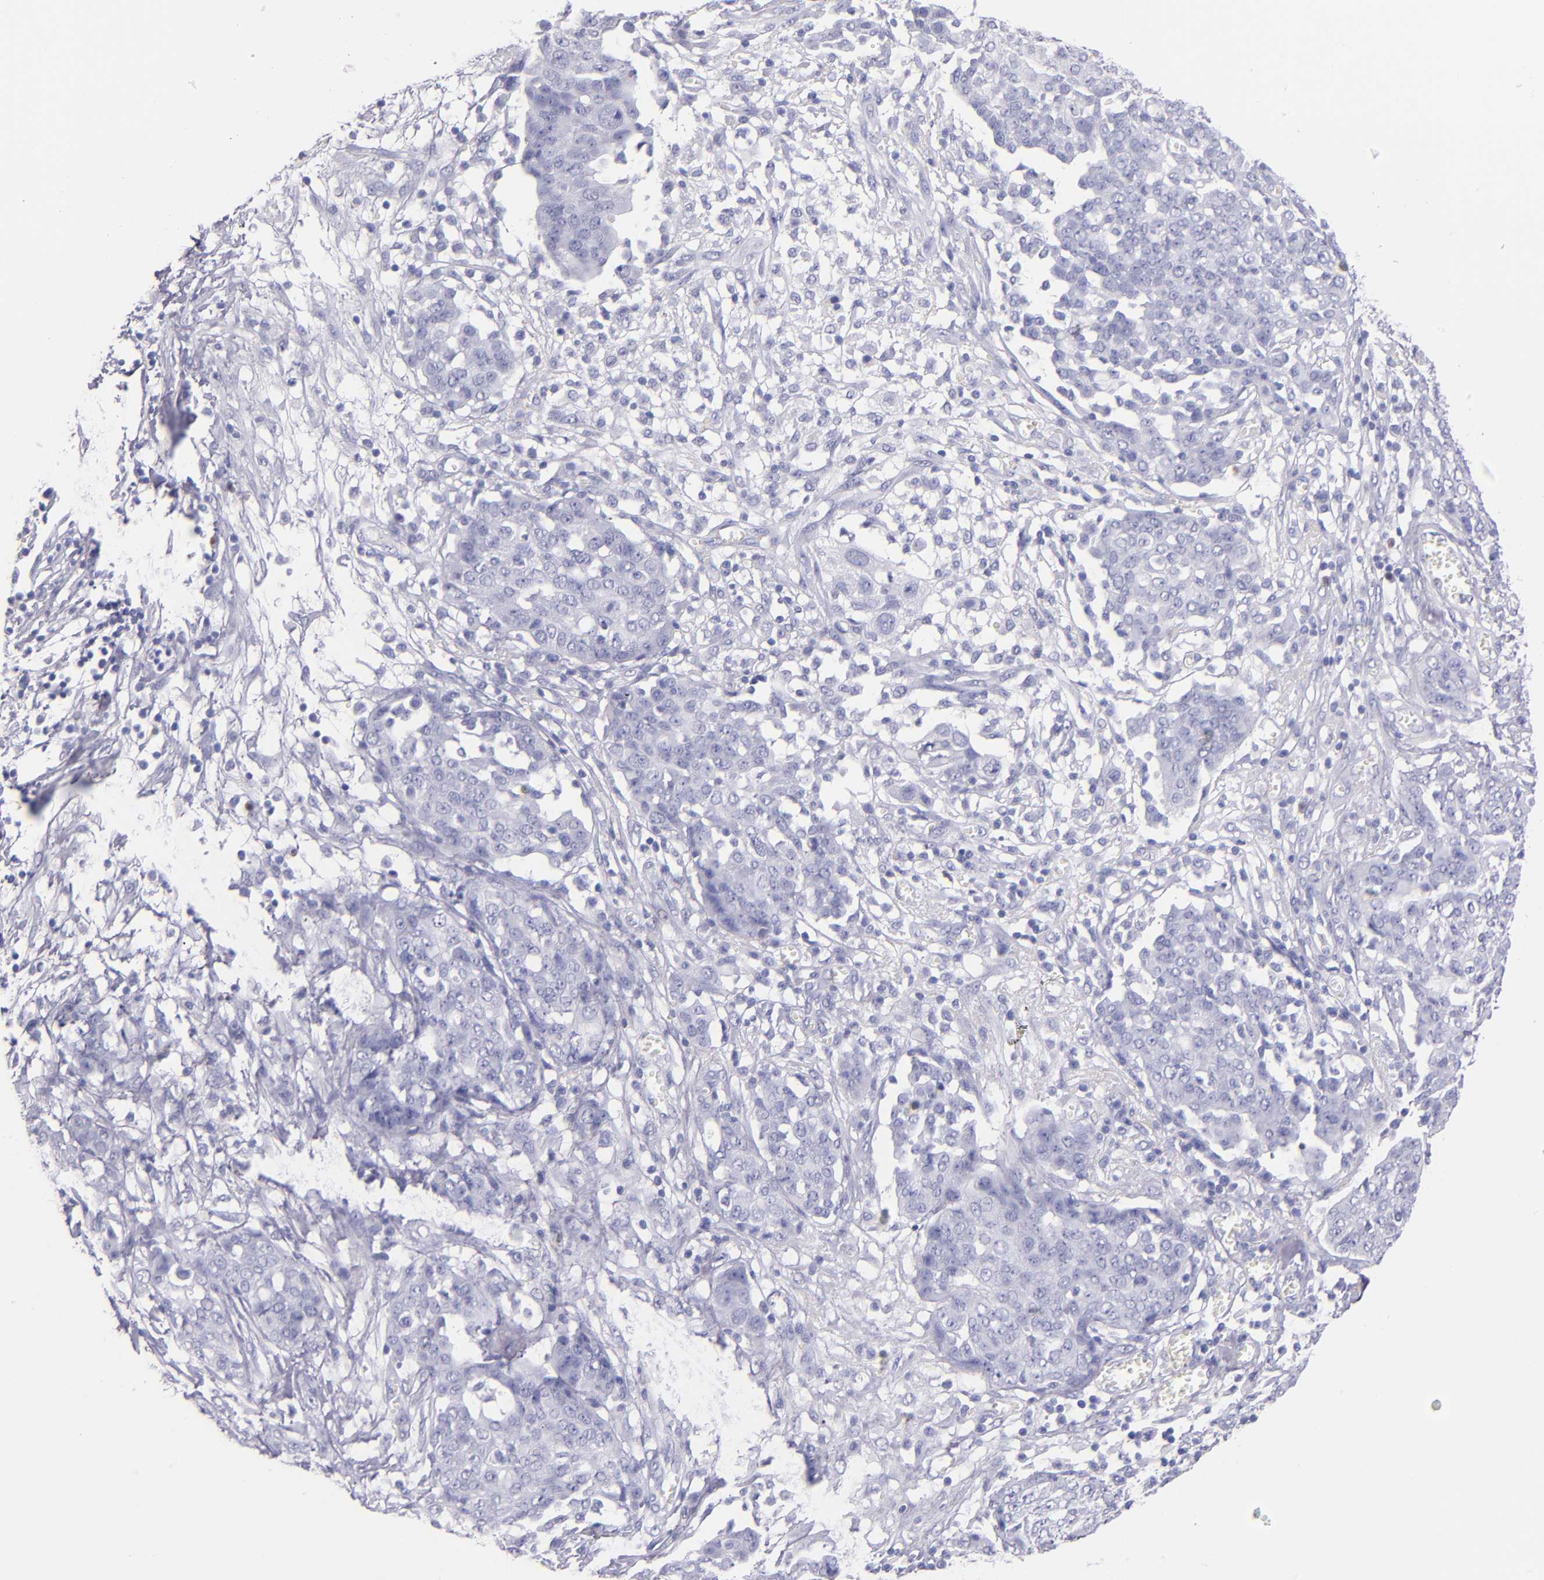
{"staining": {"intensity": "negative", "quantity": "none", "location": "none"}, "tissue": "ovarian cancer", "cell_type": "Tumor cells", "image_type": "cancer", "snomed": [{"axis": "morphology", "description": "Cystadenocarcinoma, serous, NOS"}, {"axis": "topography", "description": "Soft tissue"}, {"axis": "topography", "description": "Ovary"}], "caption": "High power microscopy image of an IHC image of serous cystadenocarcinoma (ovarian), revealing no significant expression in tumor cells.", "gene": "IRF4", "patient": {"sex": "female", "age": 57}}